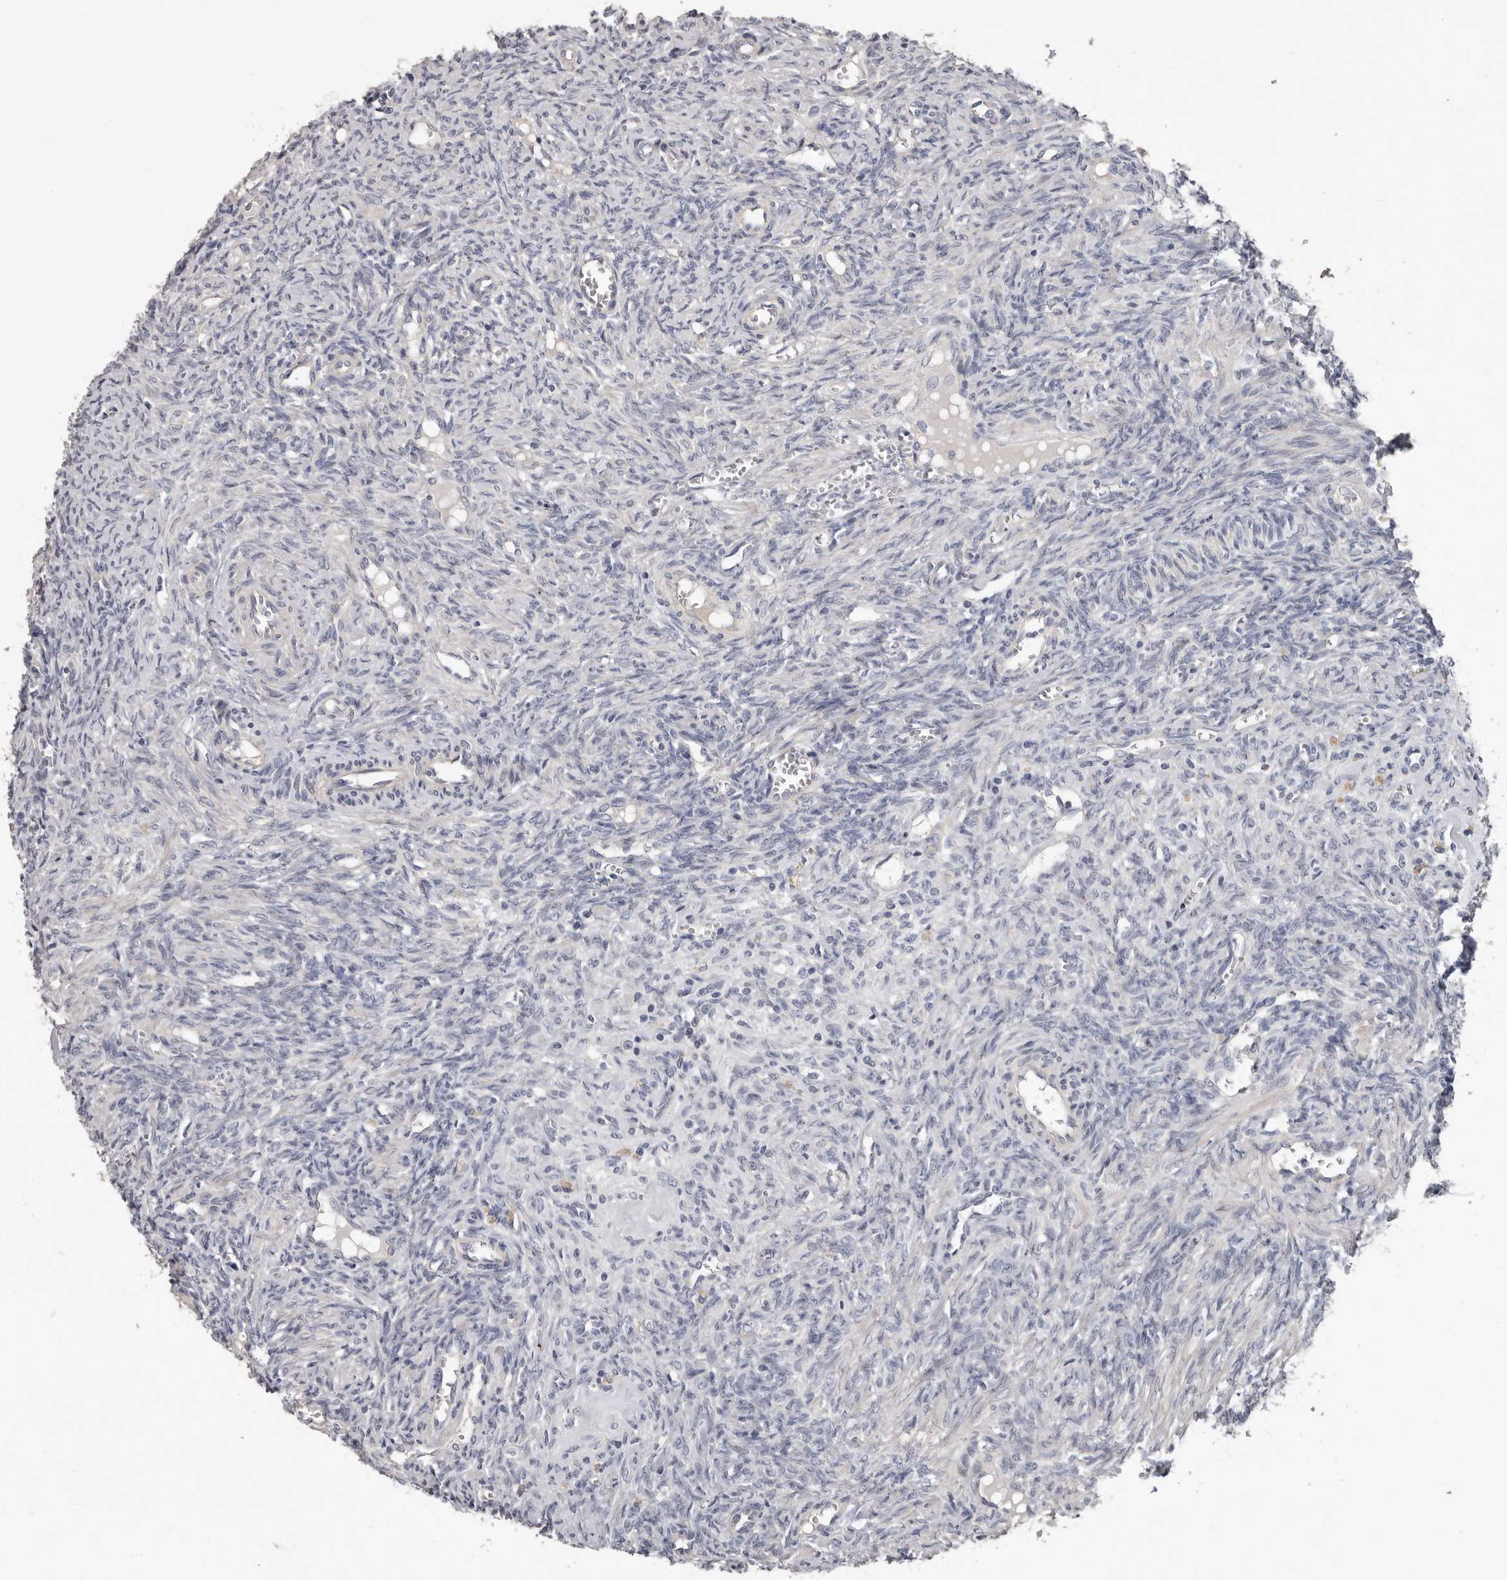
{"staining": {"intensity": "negative", "quantity": "none", "location": "none"}, "tissue": "ovary", "cell_type": "Ovarian stroma cells", "image_type": "normal", "snomed": [{"axis": "morphology", "description": "Normal tissue, NOS"}, {"axis": "topography", "description": "Ovary"}], "caption": "Human ovary stained for a protein using immunohistochemistry reveals no positivity in ovarian stroma cells.", "gene": "RNF217", "patient": {"sex": "female", "age": 41}}